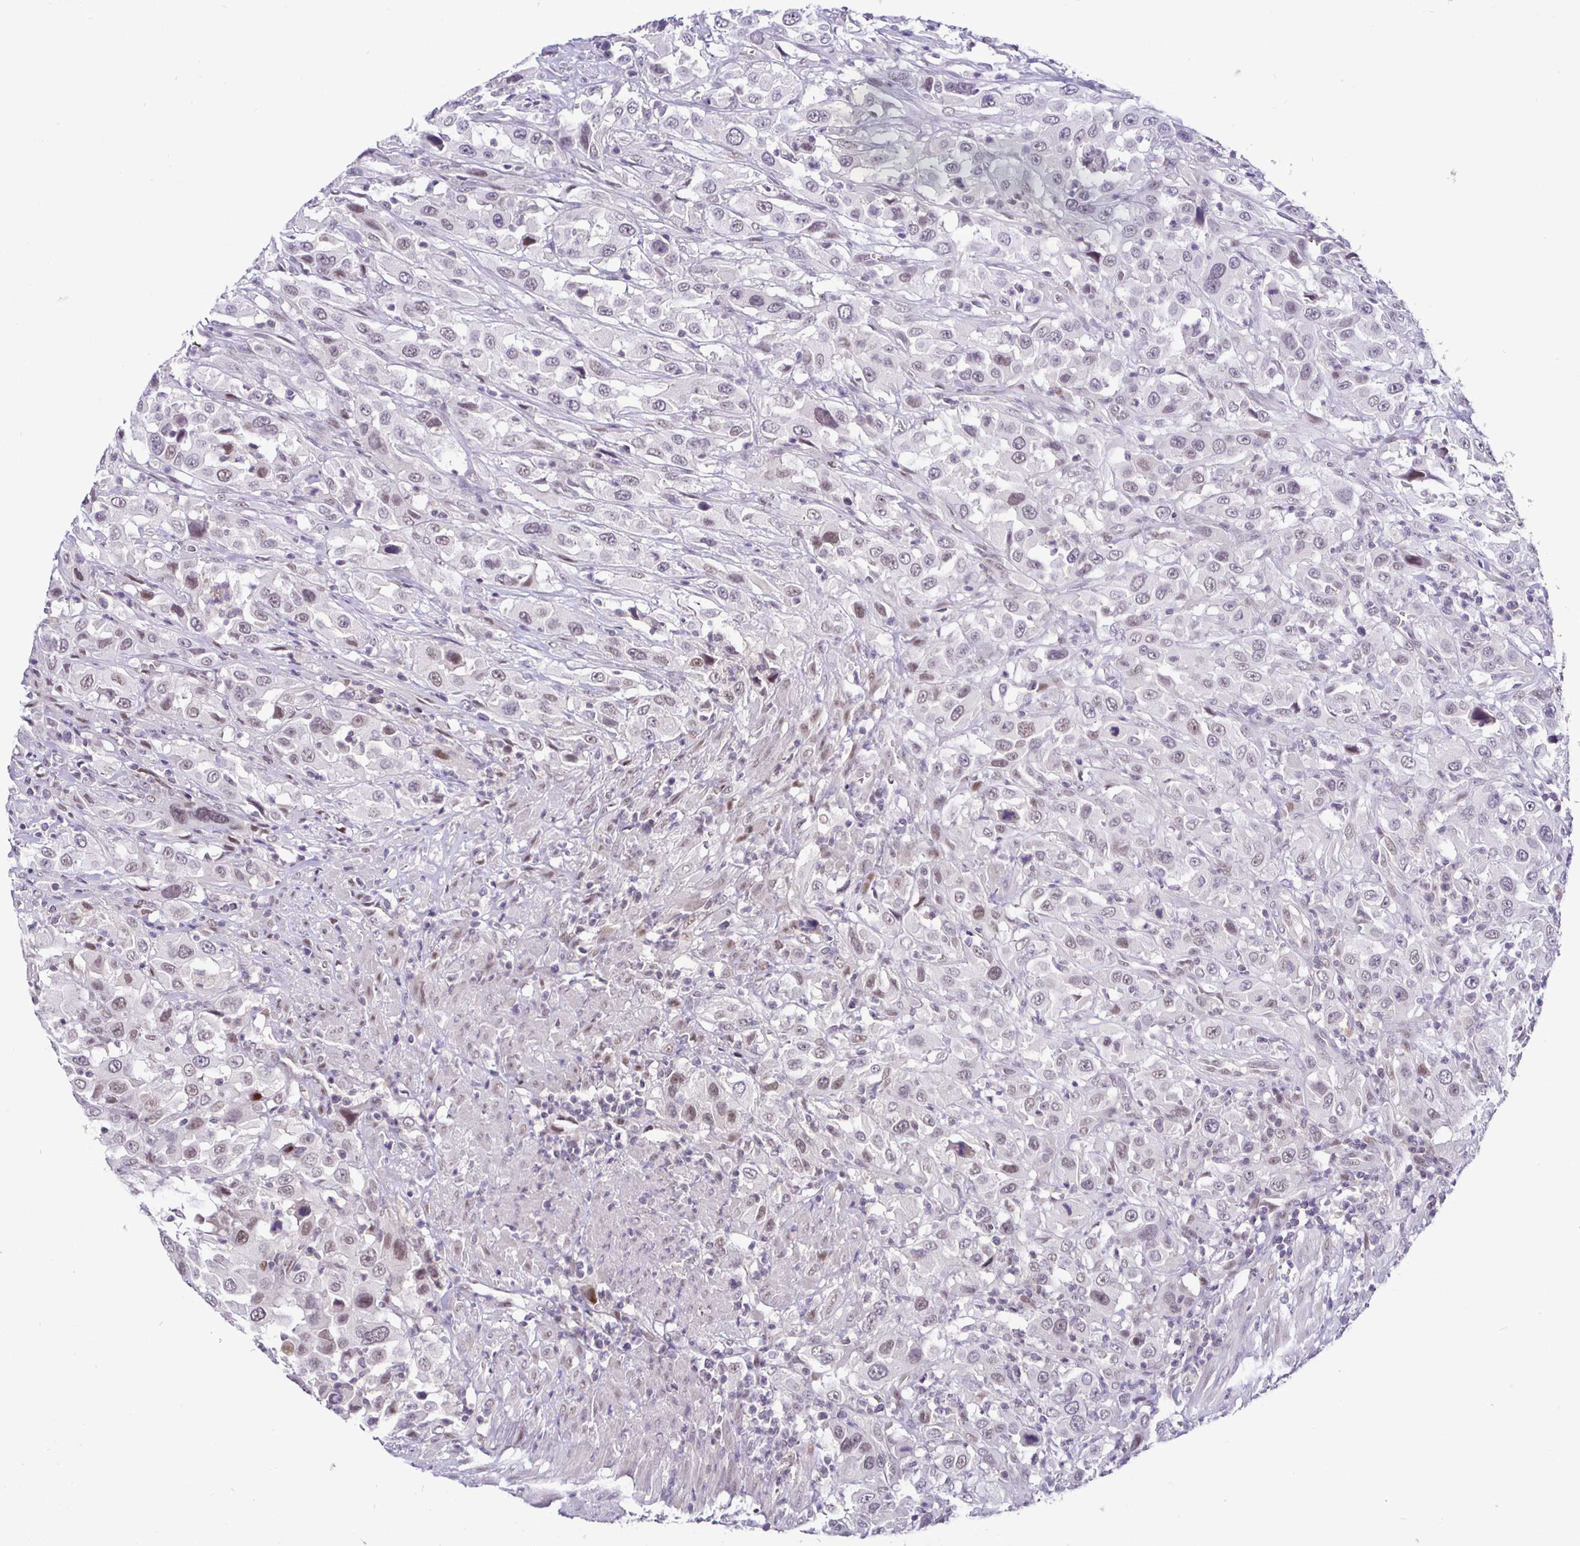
{"staining": {"intensity": "weak", "quantity": "25%-75%", "location": "nuclear"}, "tissue": "urothelial cancer", "cell_type": "Tumor cells", "image_type": "cancer", "snomed": [{"axis": "morphology", "description": "Urothelial carcinoma, High grade"}, {"axis": "topography", "description": "Urinary bladder"}], "caption": "Tumor cells demonstrate low levels of weak nuclear positivity in approximately 25%-75% of cells in urothelial carcinoma (high-grade).", "gene": "NUP188", "patient": {"sex": "male", "age": 61}}